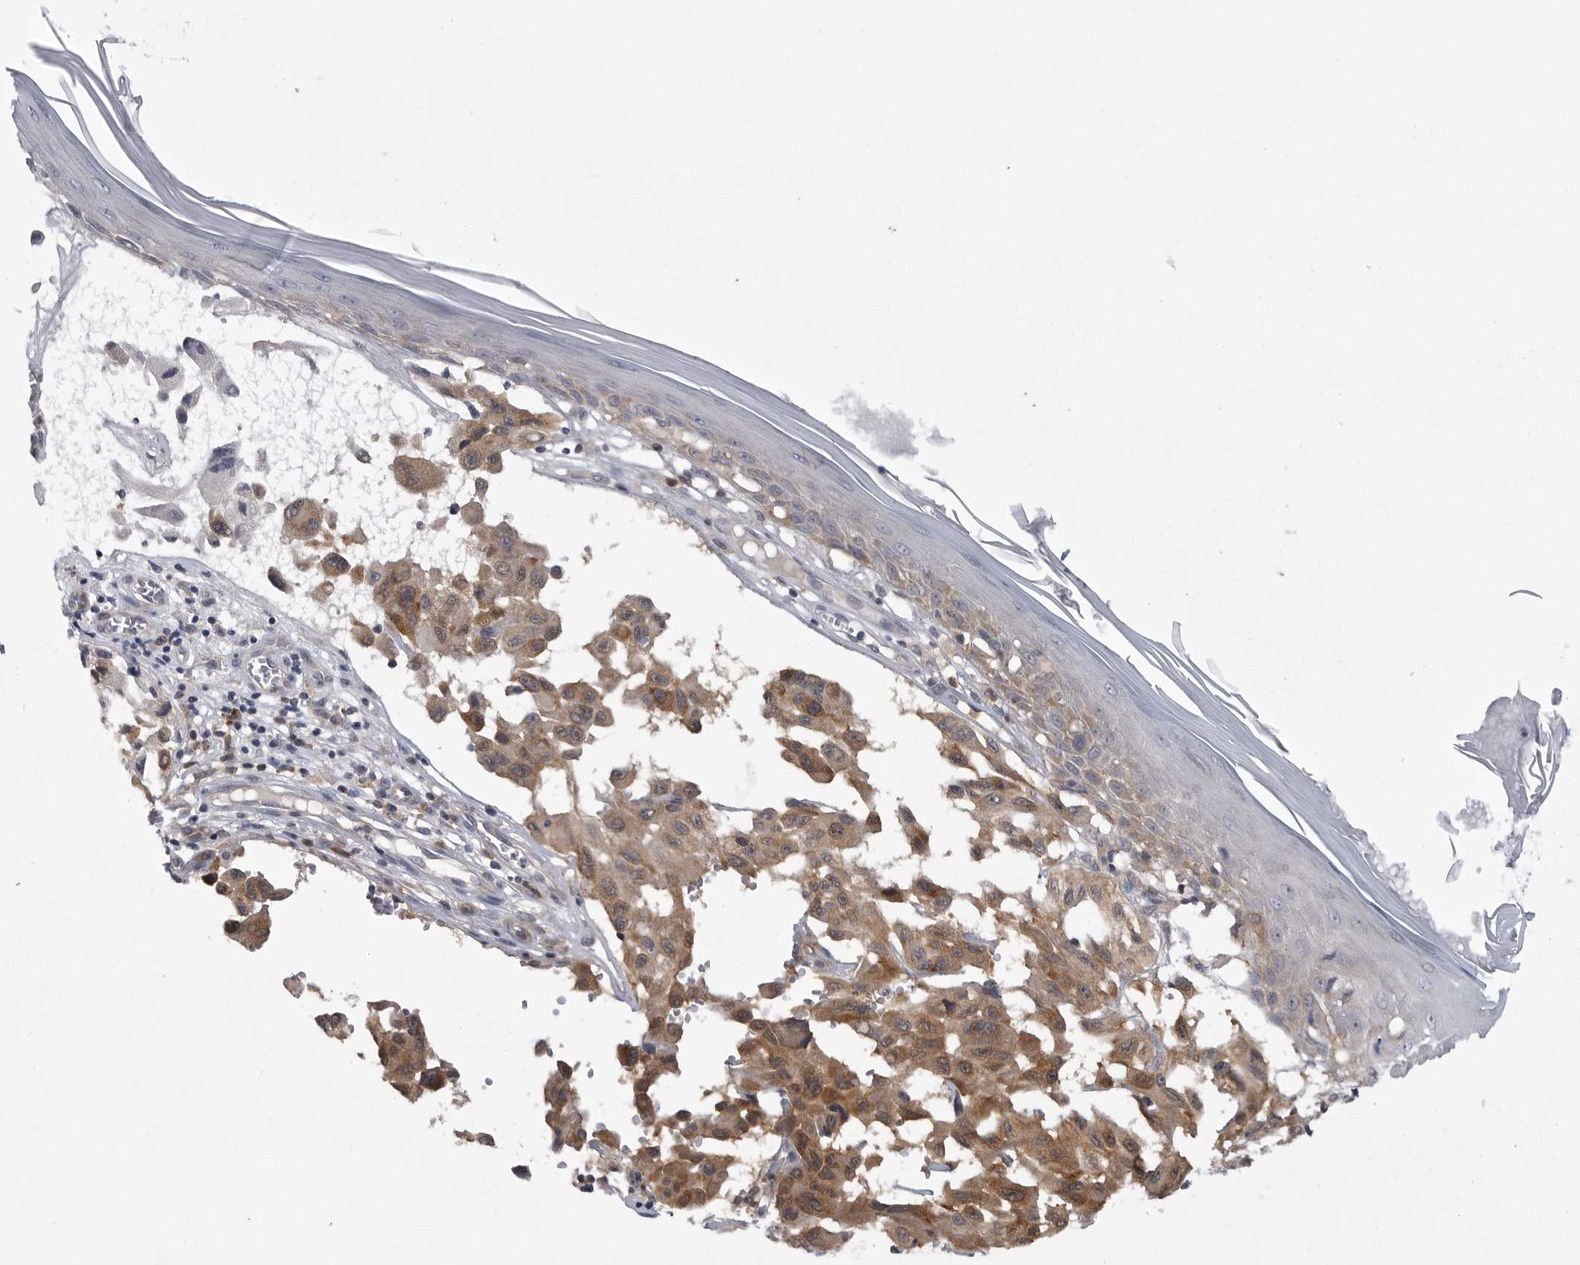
{"staining": {"intensity": "moderate", "quantity": ">75%", "location": "cytoplasmic/membranous"}, "tissue": "melanoma", "cell_type": "Tumor cells", "image_type": "cancer", "snomed": [{"axis": "morphology", "description": "Malignant melanoma, NOS"}, {"axis": "topography", "description": "Skin"}], "caption": "Tumor cells show moderate cytoplasmic/membranous positivity in about >75% of cells in melanoma. (IHC, brightfield microscopy, high magnification).", "gene": "CACYBP", "patient": {"sex": "male", "age": 30}}